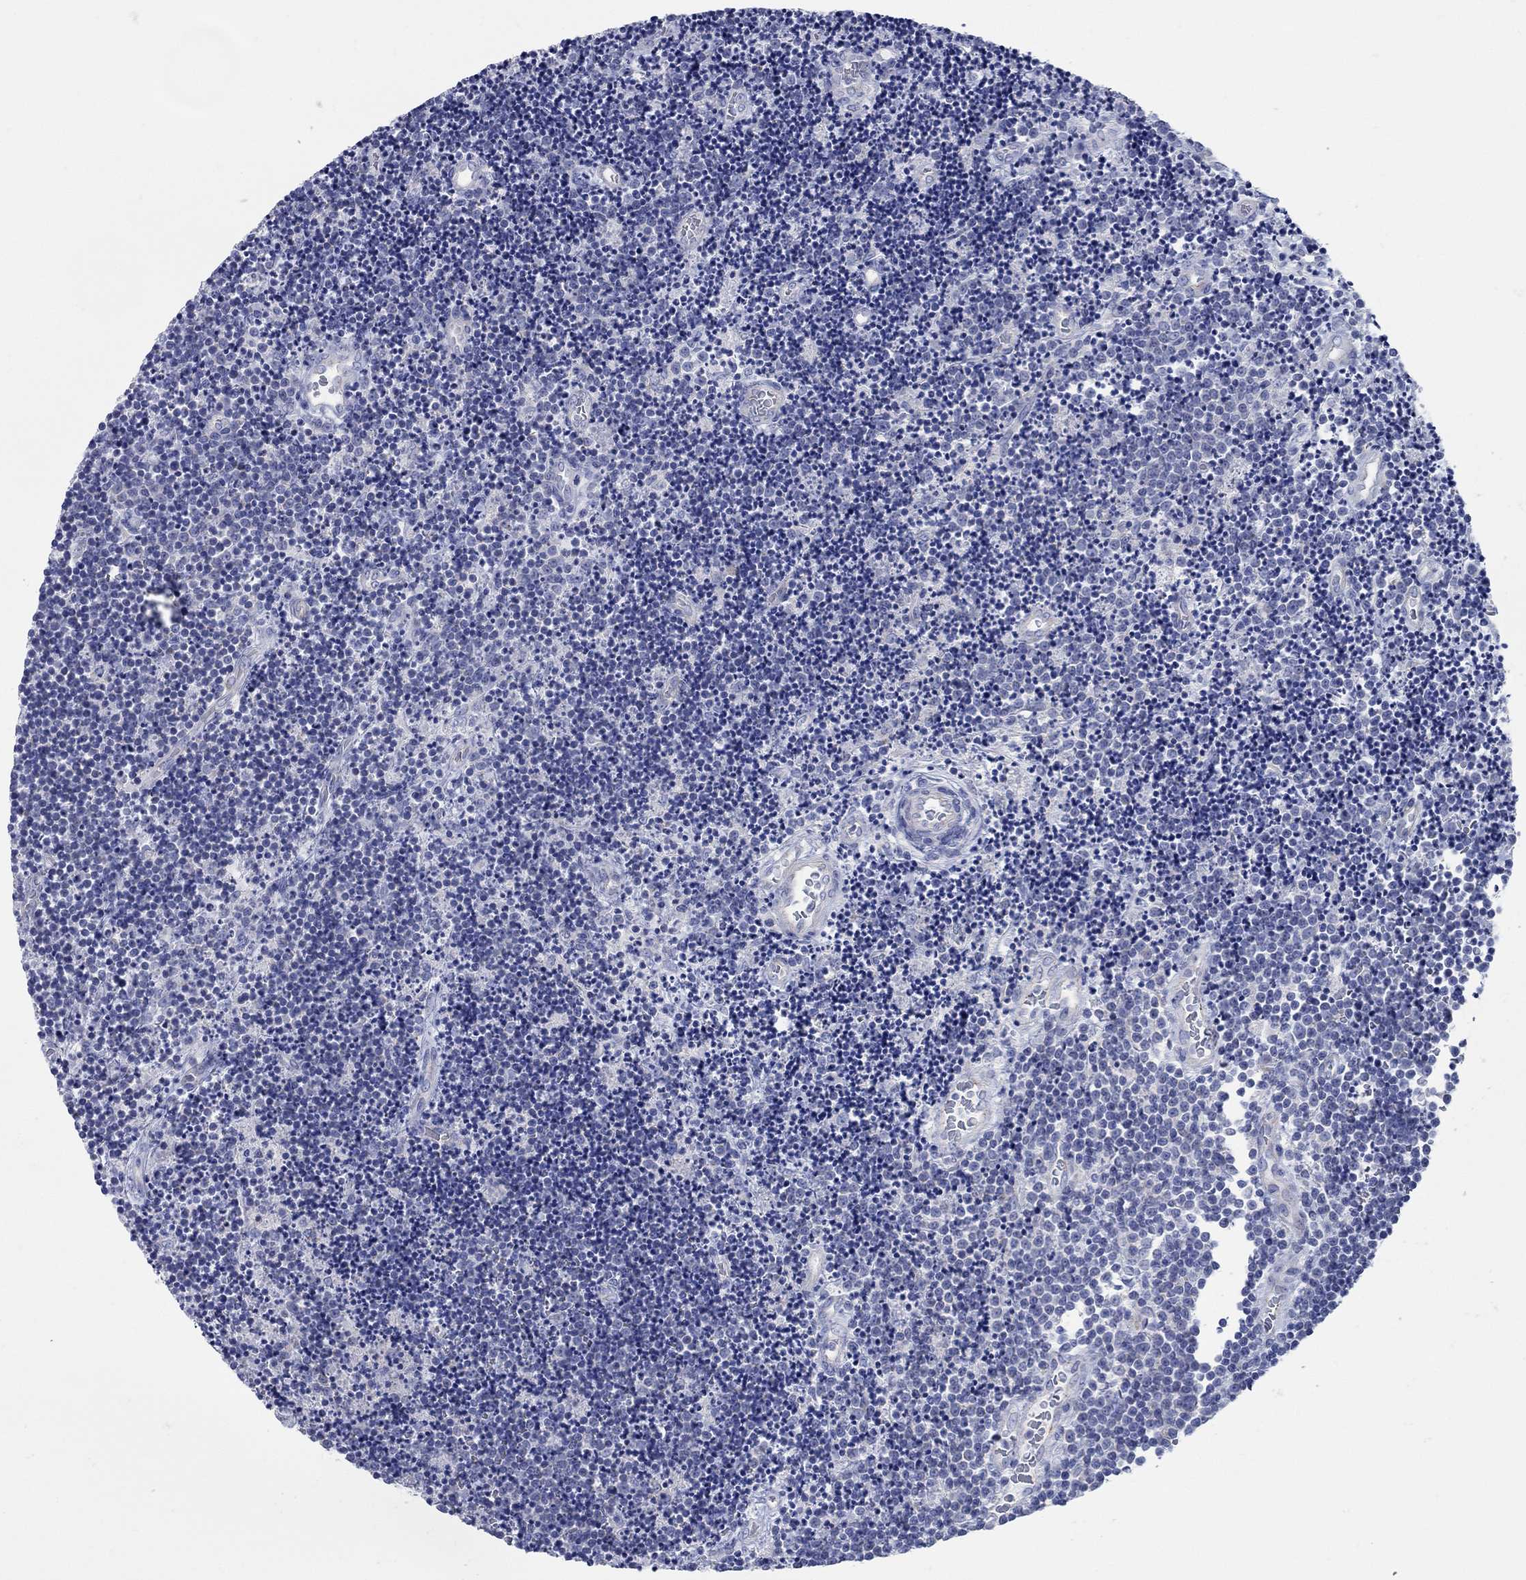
{"staining": {"intensity": "negative", "quantity": "none", "location": "none"}, "tissue": "lymphoma", "cell_type": "Tumor cells", "image_type": "cancer", "snomed": [{"axis": "morphology", "description": "Malignant lymphoma, non-Hodgkin's type, Low grade"}, {"axis": "topography", "description": "Brain"}], "caption": "DAB (3,3'-diaminobenzidine) immunohistochemical staining of human low-grade malignant lymphoma, non-Hodgkin's type exhibits no significant positivity in tumor cells.", "gene": "PDZD3", "patient": {"sex": "female", "age": 66}}